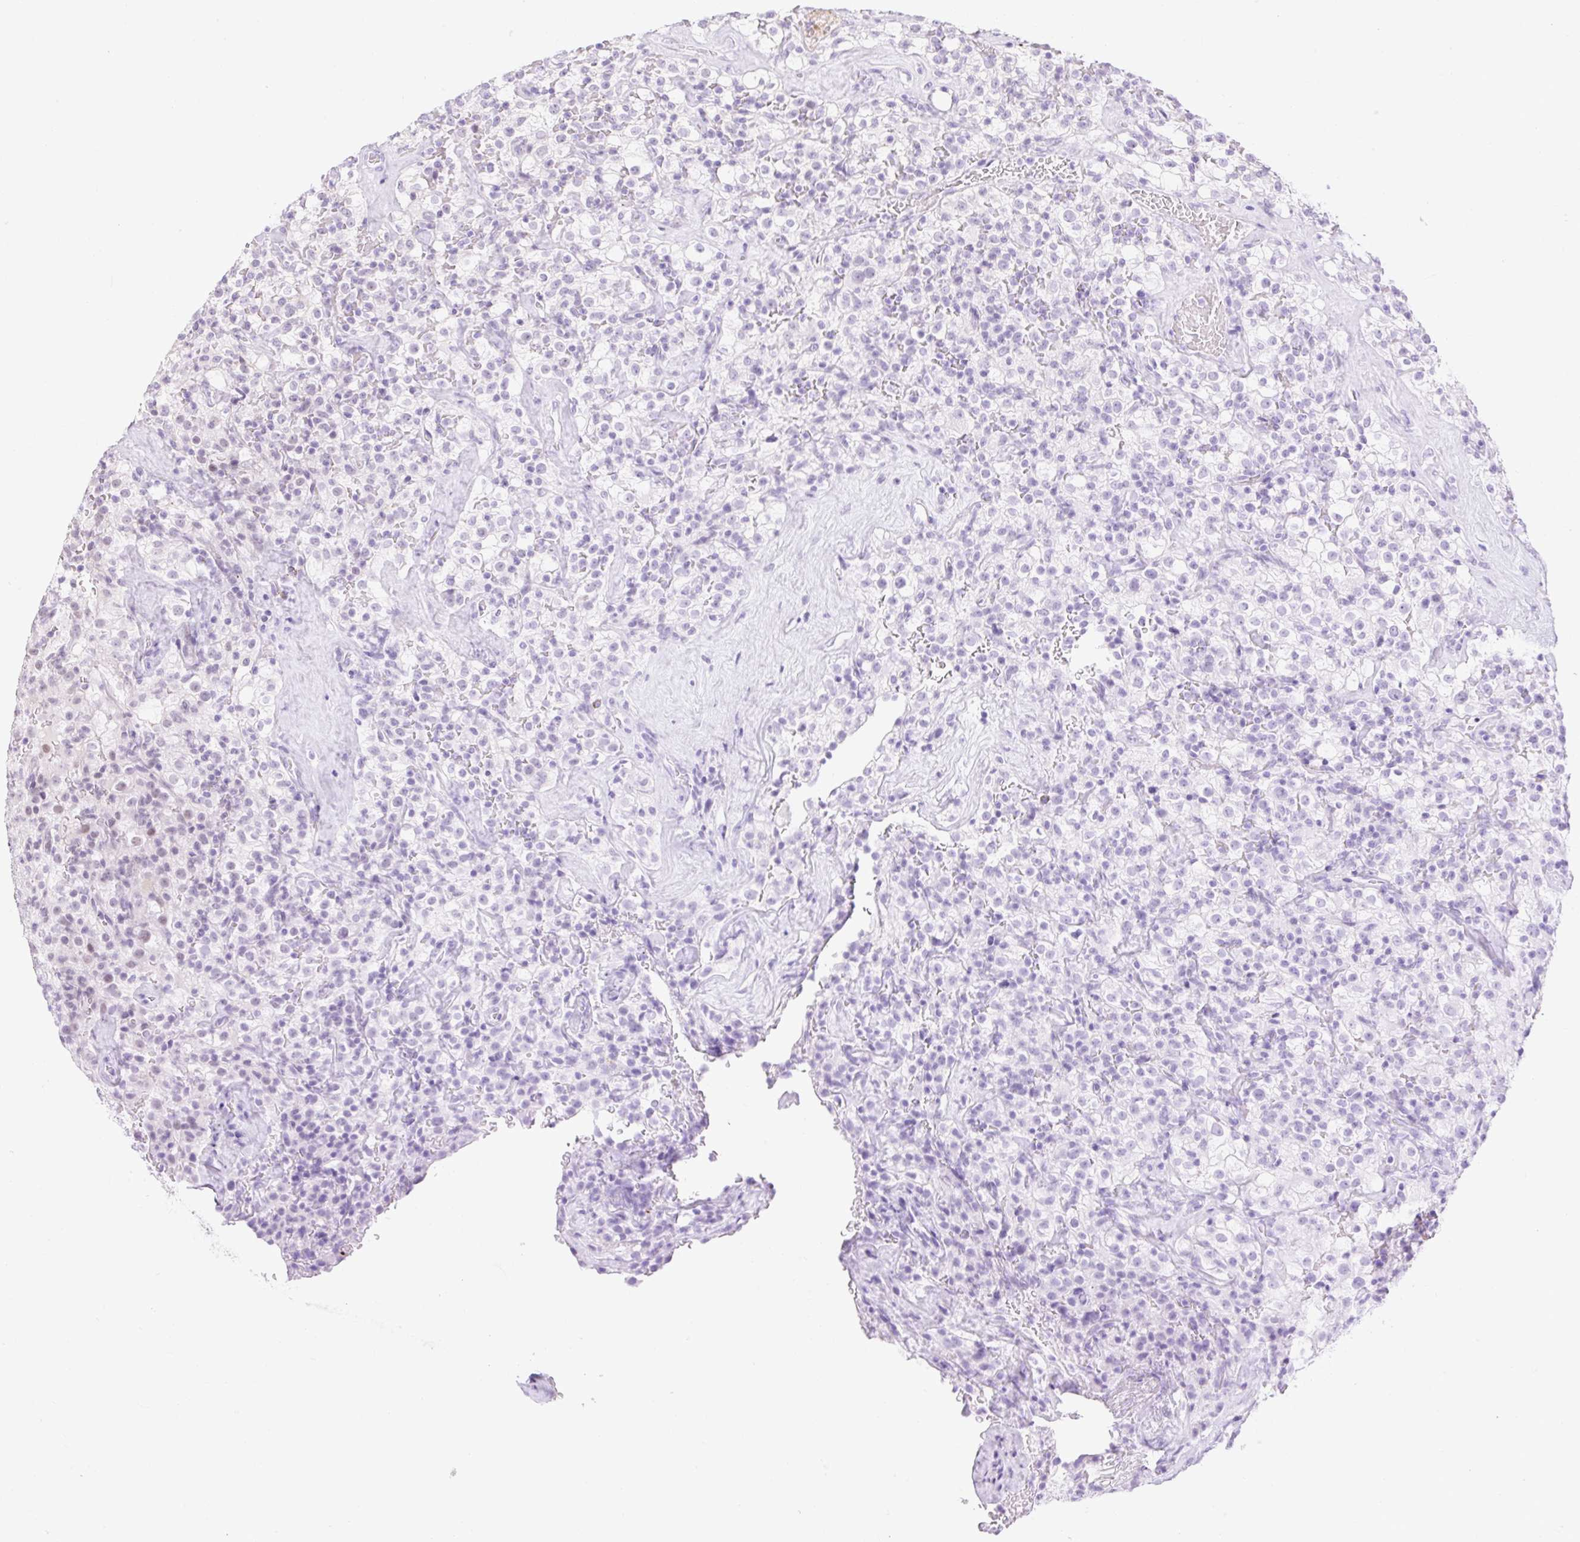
{"staining": {"intensity": "negative", "quantity": "none", "location": "none"}, "tissue": "renal cancer", "cell_type": "Tumor cells", "image_type": "cancer", "snomed": [{"axis": "morphology", "description": "Adenocarcinoma, NOS"}, {"axis": "topography", "description": "Kidney"}], "caption": "Immunohistochemical staining of human renal adenocarcinoma reveals no significant expression in tumor cells. (DAB immunohistochemistry with hematoxylin counter stain).", "gene": "RIPPLY3", "patient": {"sex": "female", "age": 74}}